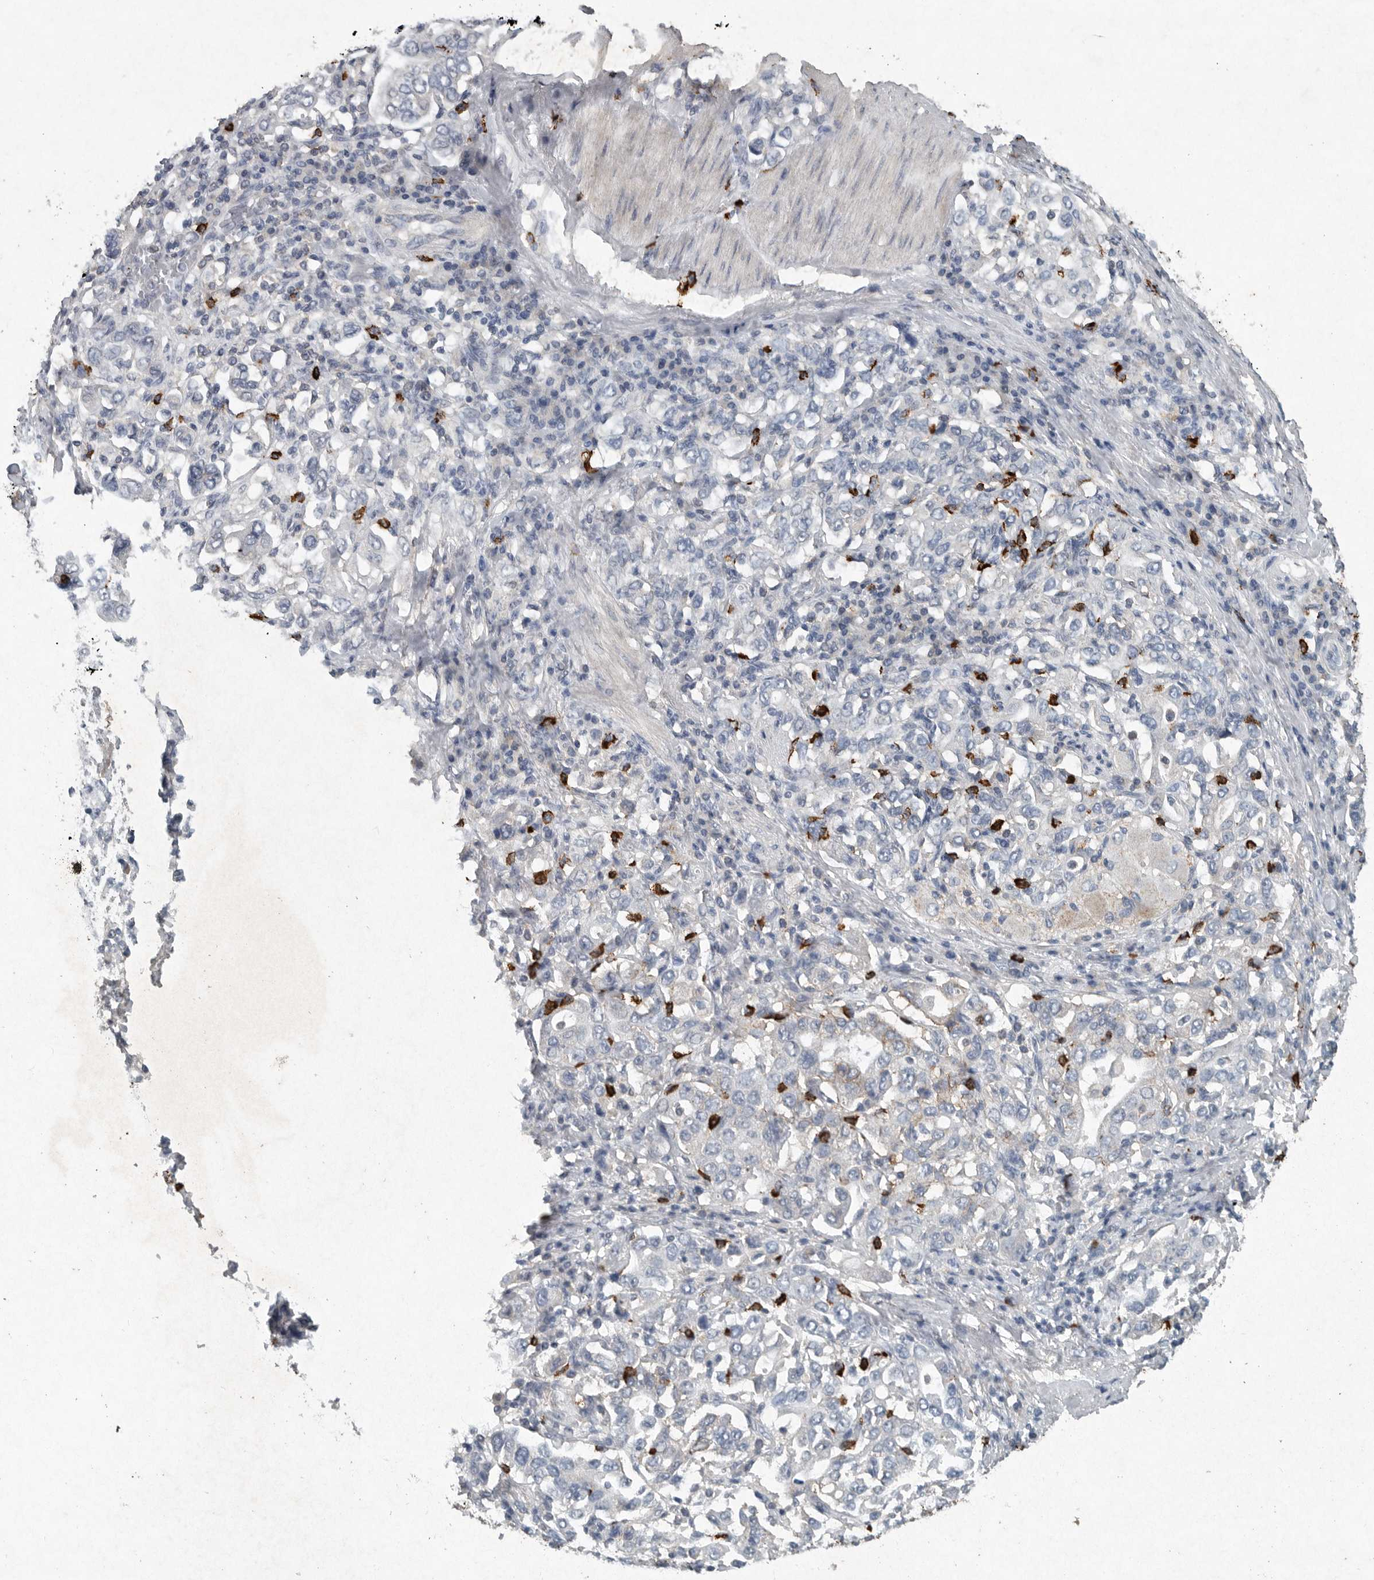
{"staining": {"intensity": "weak", "quantity": "<25%", "location": "cytoplasmic/membranous"}, "tissue": "stomach cancer", "cell_type": "Tumor cells", "image_type": "cancer", "snomed": [{"axis": "morphology", "description": "Adenocarcinoma, NOS"}, {"axis": "topography", "description": "Stomach, upper"}], "caption": "This is a photomicrograph of immunohistochemistry (IHC) staining of adenocarcinoma (stomach), which shows no staining in tumor cells.", "gene": "IL20", "patient": {"sex": "male", "age": 62}}